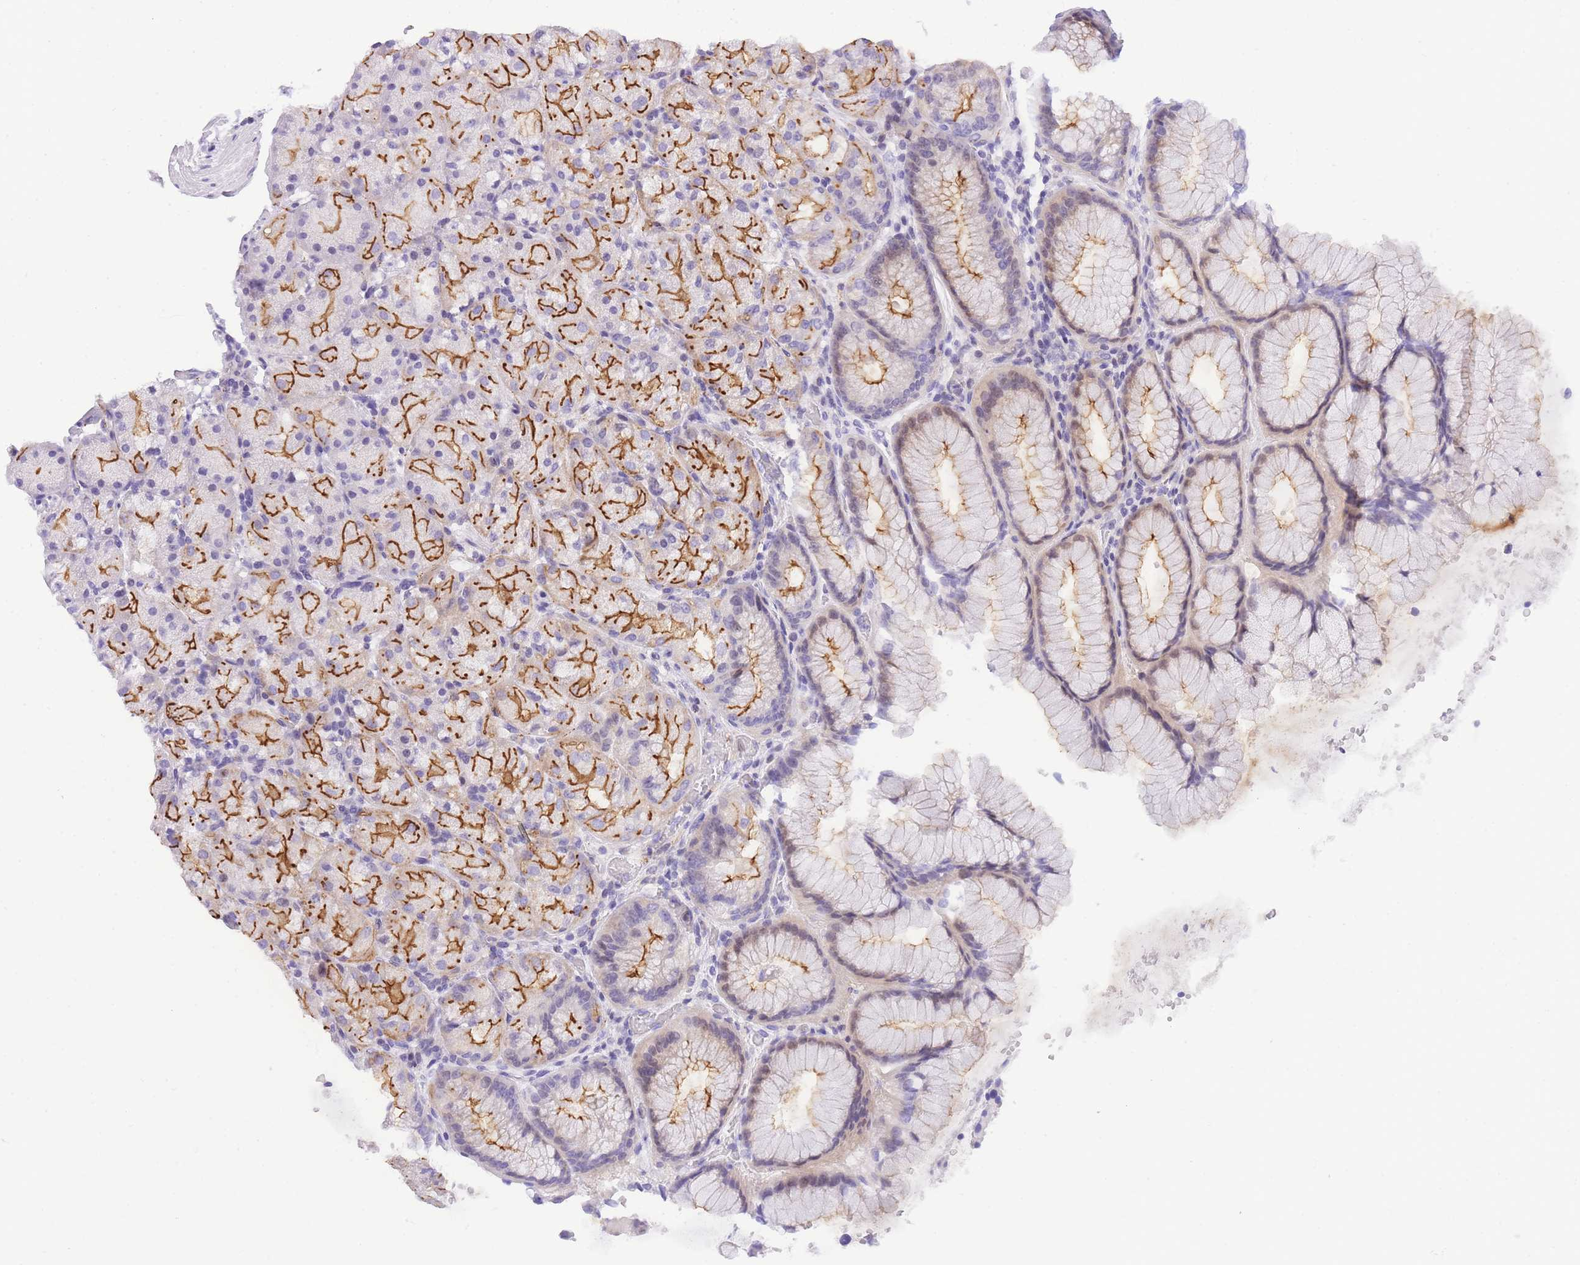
{"staining": {"intensity": "strong", "quantity": "25%-75%", "location": "cytoplasmic/membranous"}, "tissue": "stomach", "cell_type": "Glandular cells", "image_type": "normal", "snomed": [{"axis": "morphology", "description": "Normal tissue, NOS"}, {"axis": "topography", "description": "Stomach, upper"}, {"axis": "topography", "description": "Stomach"}], "caption": "Human stomach stained with a brown dye displays strong cytoplasmic/membranous positive expression in approximately 25%-75% of glandular cells.", "gene": "TIFAB", "patient": {"sex": "male", "age": 48}}